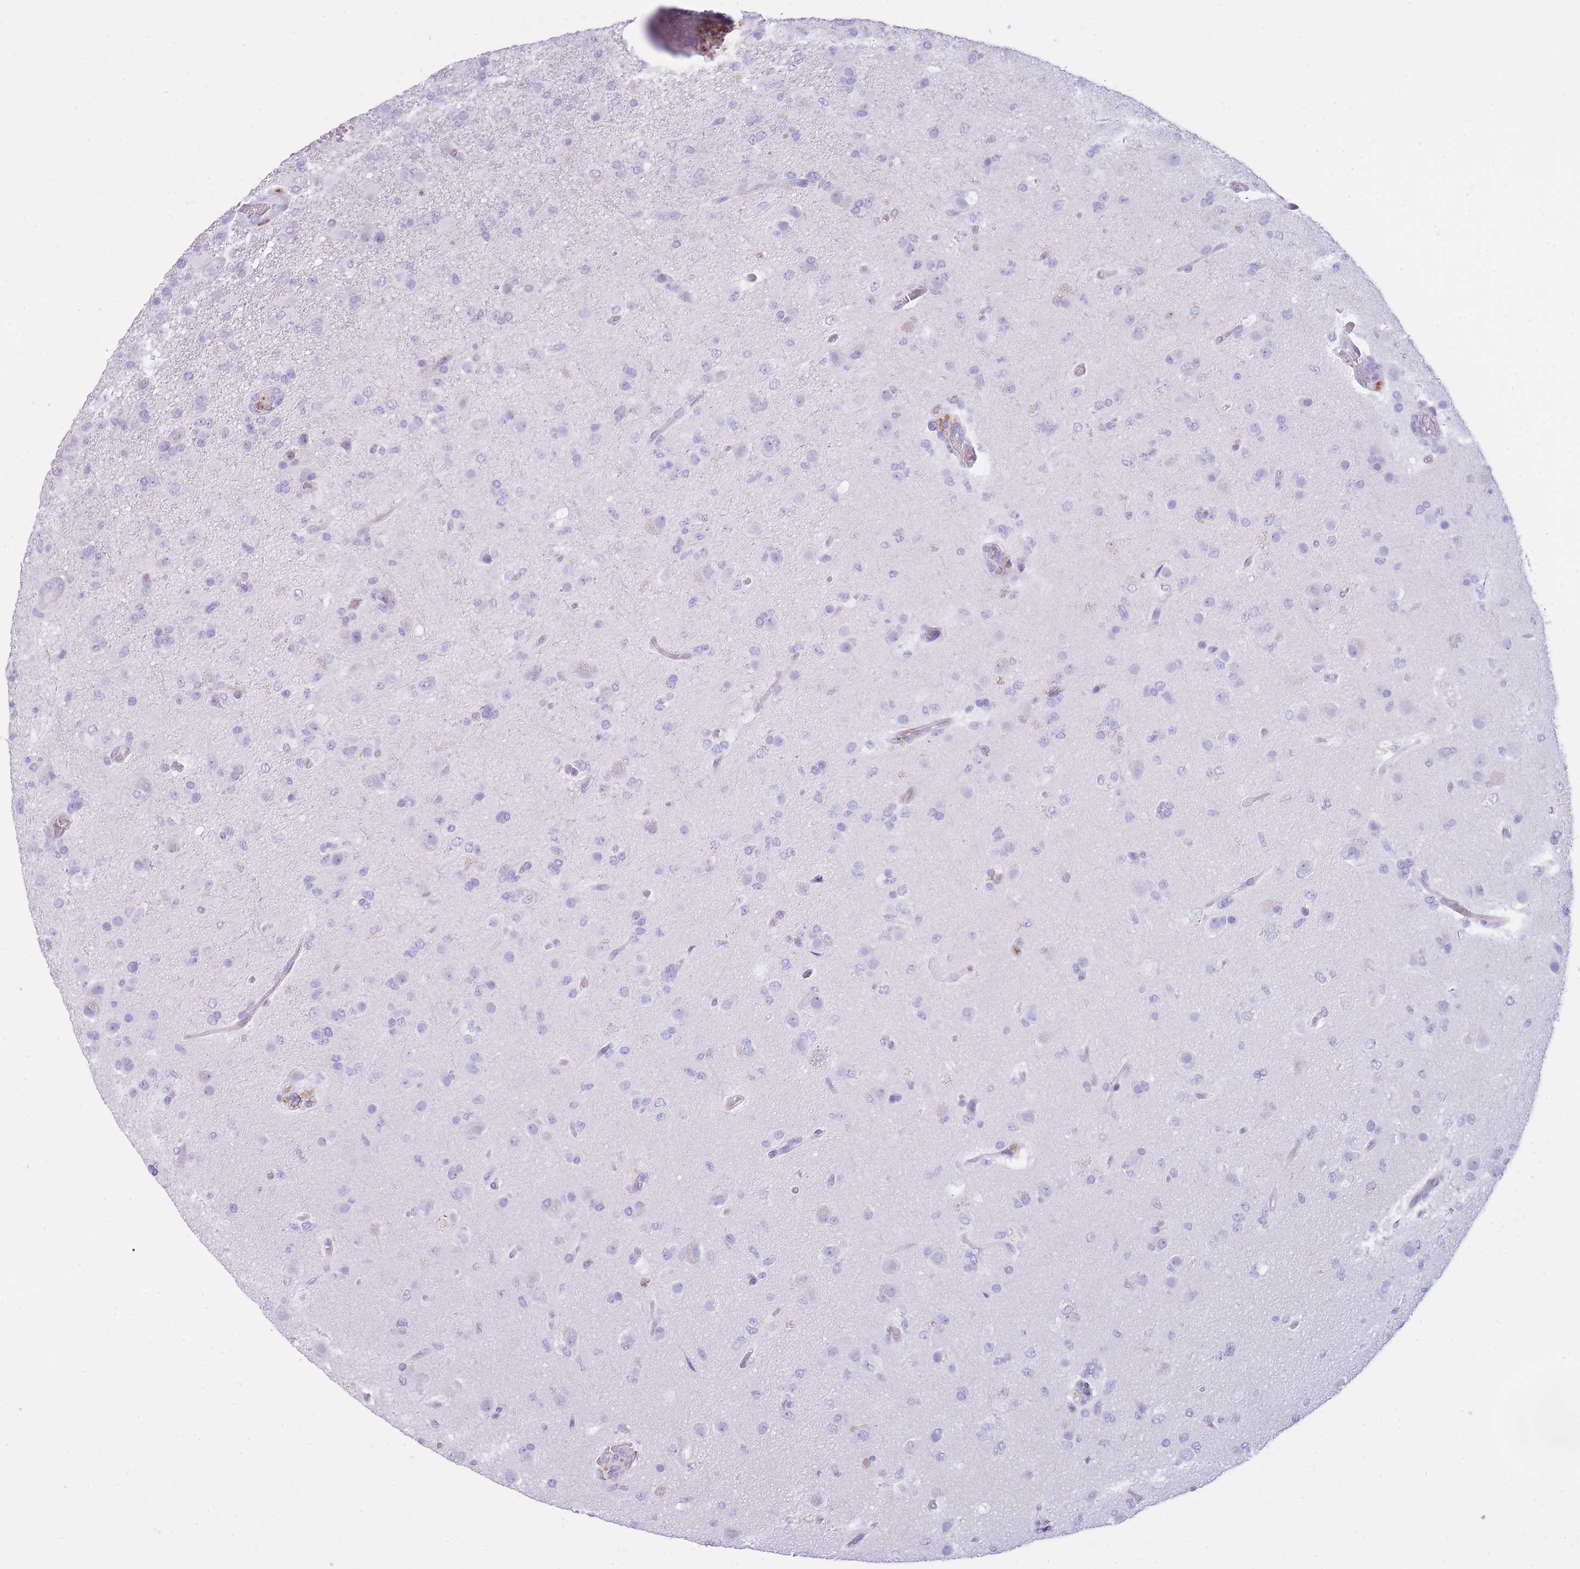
{"staining": {"intensity": "negative", "quantity": "none", "location": "none"}, "tissue": "glioma", "cell_type": "Tumor cells", "image_type": "cancer", "snomed": [{"axis": "morphology", "description": "Glioma, malignant, High grade"}, {"axis": "topography", "description": "Brain"}], "caption": "There is no significant positivity in tumor cells of malignant glioma (high-grade).", "gene": "PLBD1", "patient": {"sex": "female", "age": 74}}